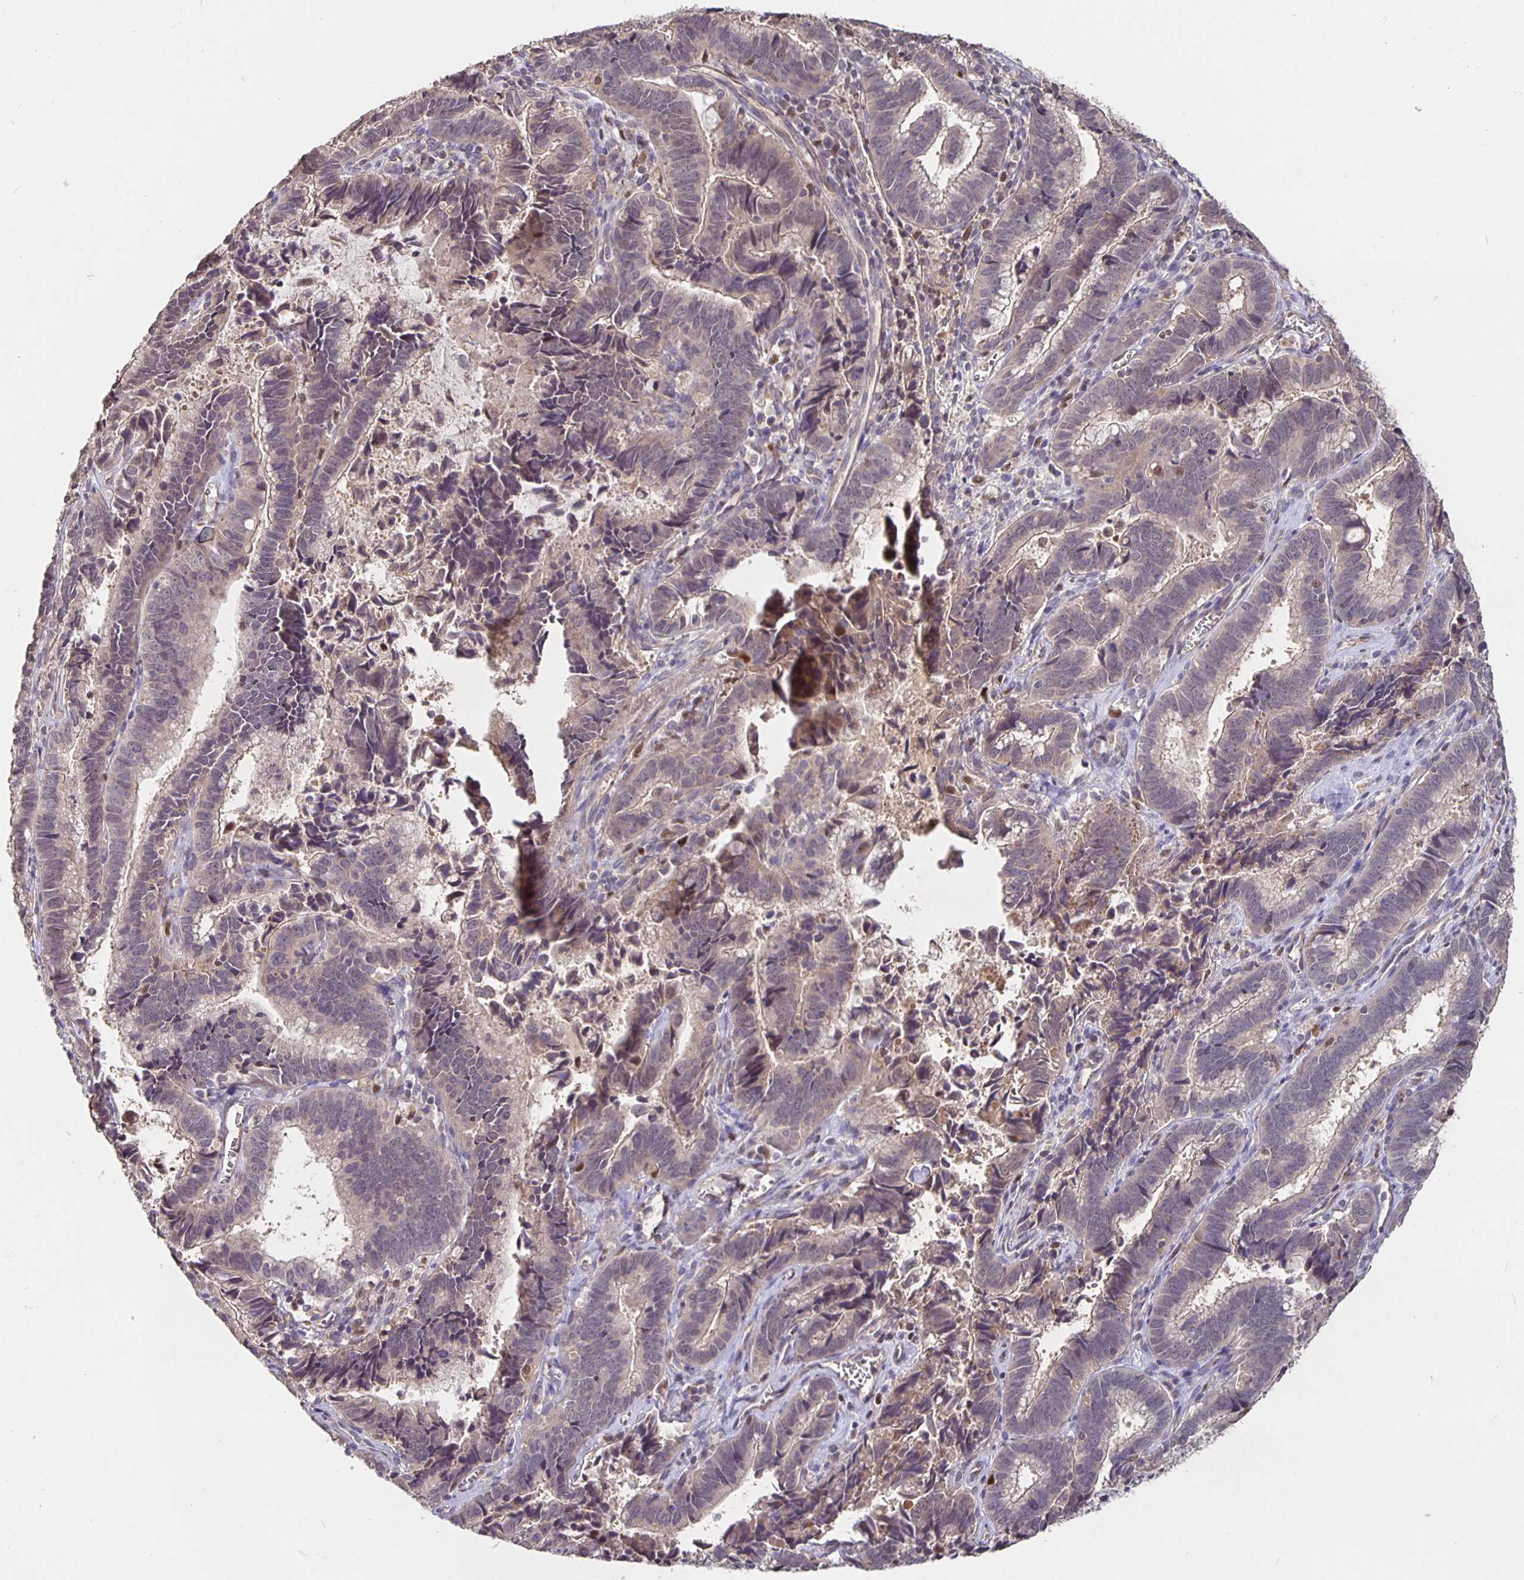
{"staining": {"intensity": "weak", "quantity": "25%-75%", "location": "cytoplasmic/membranous"}, "tissue": "cervical cancer", "cell_type": "Tumor cells", "image_type": "cancer", "snomed": [{"axis": "morphology", "description": "Adenocarcinoma, NOS"}, {"axis": "topography", "description": "Cervix"}], "caption": "Weak cytoplasmic/membranous positivity is present in about 25%-75% of tumor cells in cervical cancer.", "gene": "NOG", "patient": {"sex": "female", "age": 61}}